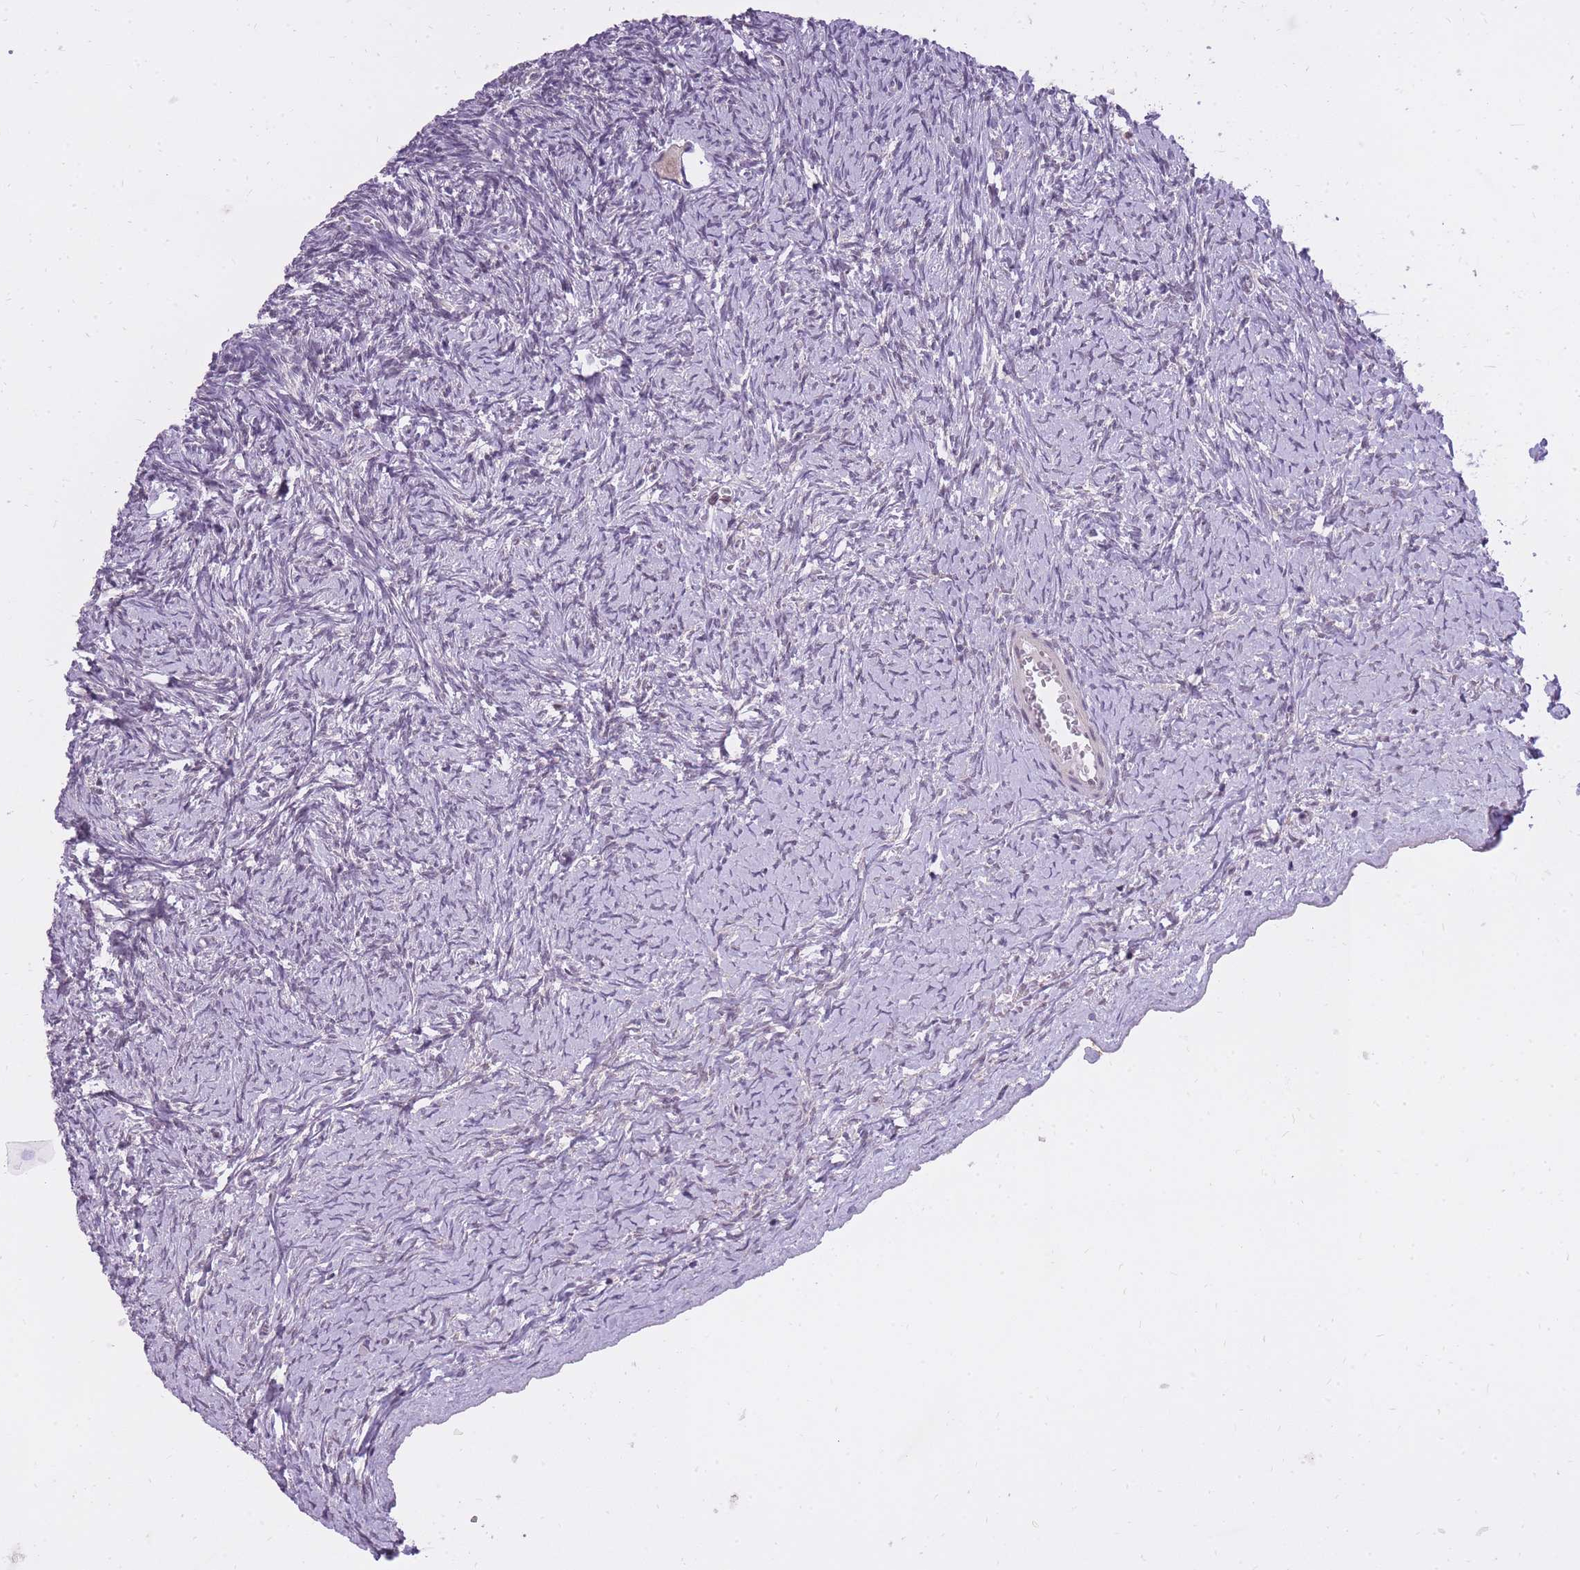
{"staining": {"intensity": "negative", "quantity": "none", "location": "none"}, "tissue": "ovary", "cell_type": "Follicle cells", "image_type": "normal", "snomed": [{"axis": "morphology", "description": "Normal tissue, NOS"}, {"axis": "topography", "description": "Ovary"}], "caption": "Immunohistochemical staining of unremarkable human ovary exhibits no significant expression in follicle cells. Nuclei are stained in blue.", "gene": "TIGD1", "patient": {"sex": "female", "age": 39}}